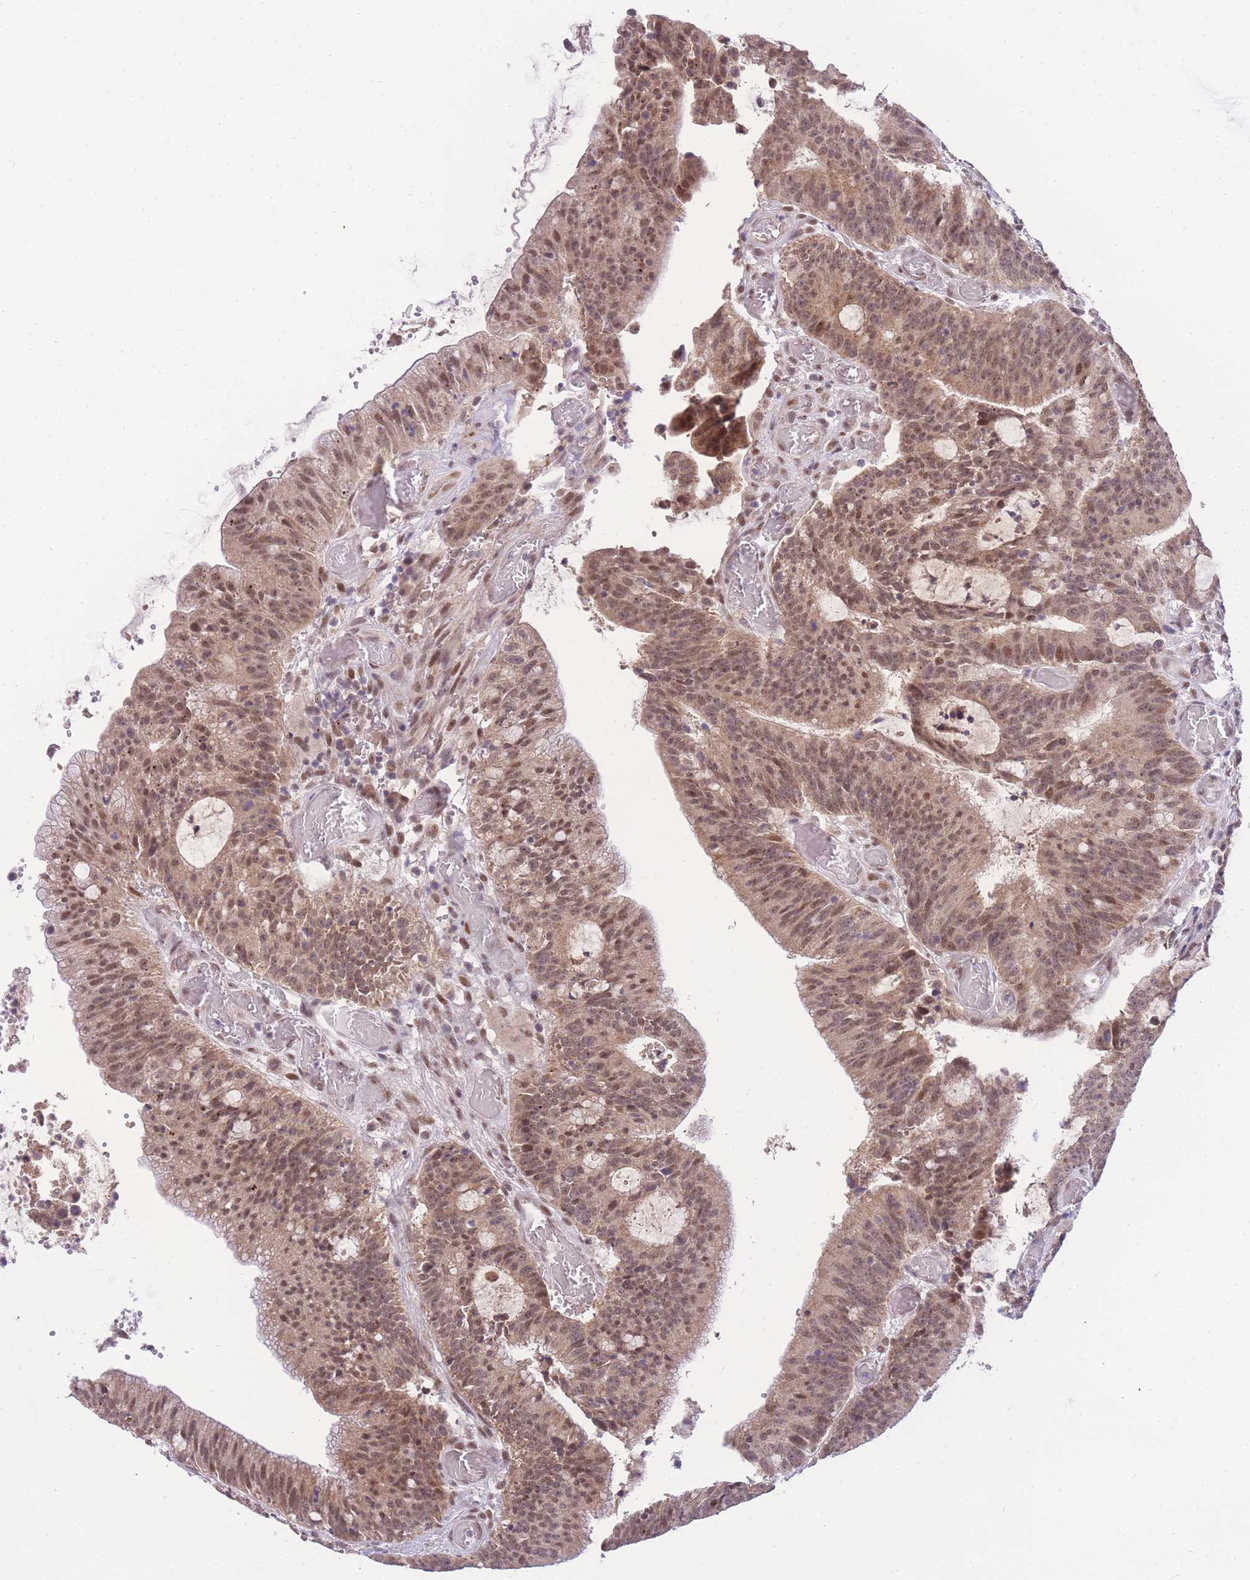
{"staining": {"intensity": "moderate", "quantity": ">75%", "location": "cytoplasmic/membranous,nuclear"}, "tissue": "colorectal cancer", "cell_type": "Tumor cells", "image_type": "cancer", "snomed": [{"axis": "morphology", "description": "Adenocarcinoma, NOS"}, {"axis": "topography", "description": "Rectum"}], "caption": "IHC staining of colorectal cancer (adenocarcinoma), which displays medium levels of moderate cytoplasmic/membranous and nuclear positivity in approximately >75% of tumor cells indicating moderate cytoplasmic/membranous and nuclear protein expression. The staining was performed using DAB (3,3'-diaminobenzidine) (brown) for protein detection and nuclei were counterstained in hematoxylin (blue).", "gene": "PUS10", "patient": {"sex": "female", "age": 77}}